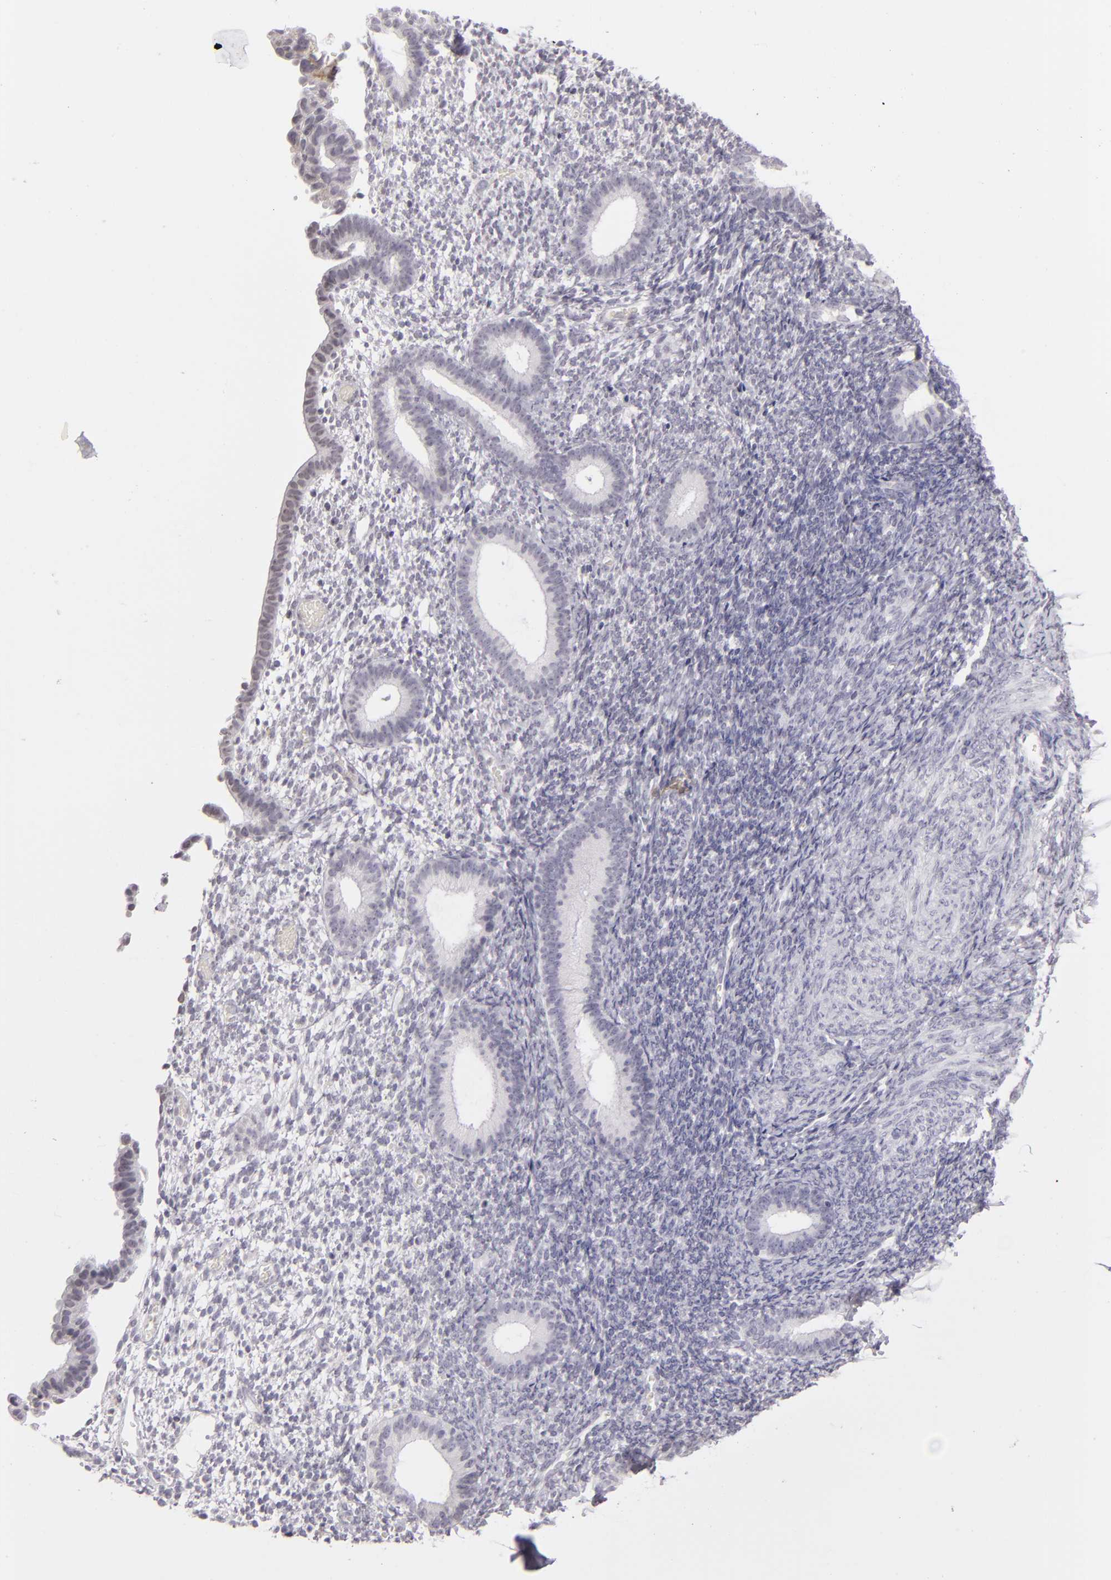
{"staining": {"intensity": "negative", "quantity": "none", "location": "none"}, "tissue": "endometrium", "cell_type": "Cells in endometrial stroma", "image_type": "normal", "snomed": [{"axis": "morphology", "description": "Normal tissue, NOS"}, {"axis": "topography", "description": "Smooth muscle"}, {"axis": "topography", "description": "Endometrium"}], "caption": "DAB immunohistochemical staining of normal endometrium displays no significant staining in cells in endometrial stroma. Nuclei are stained in blue.", "gene": "CD40", "patient": {"sex": "female", "age": 57}}